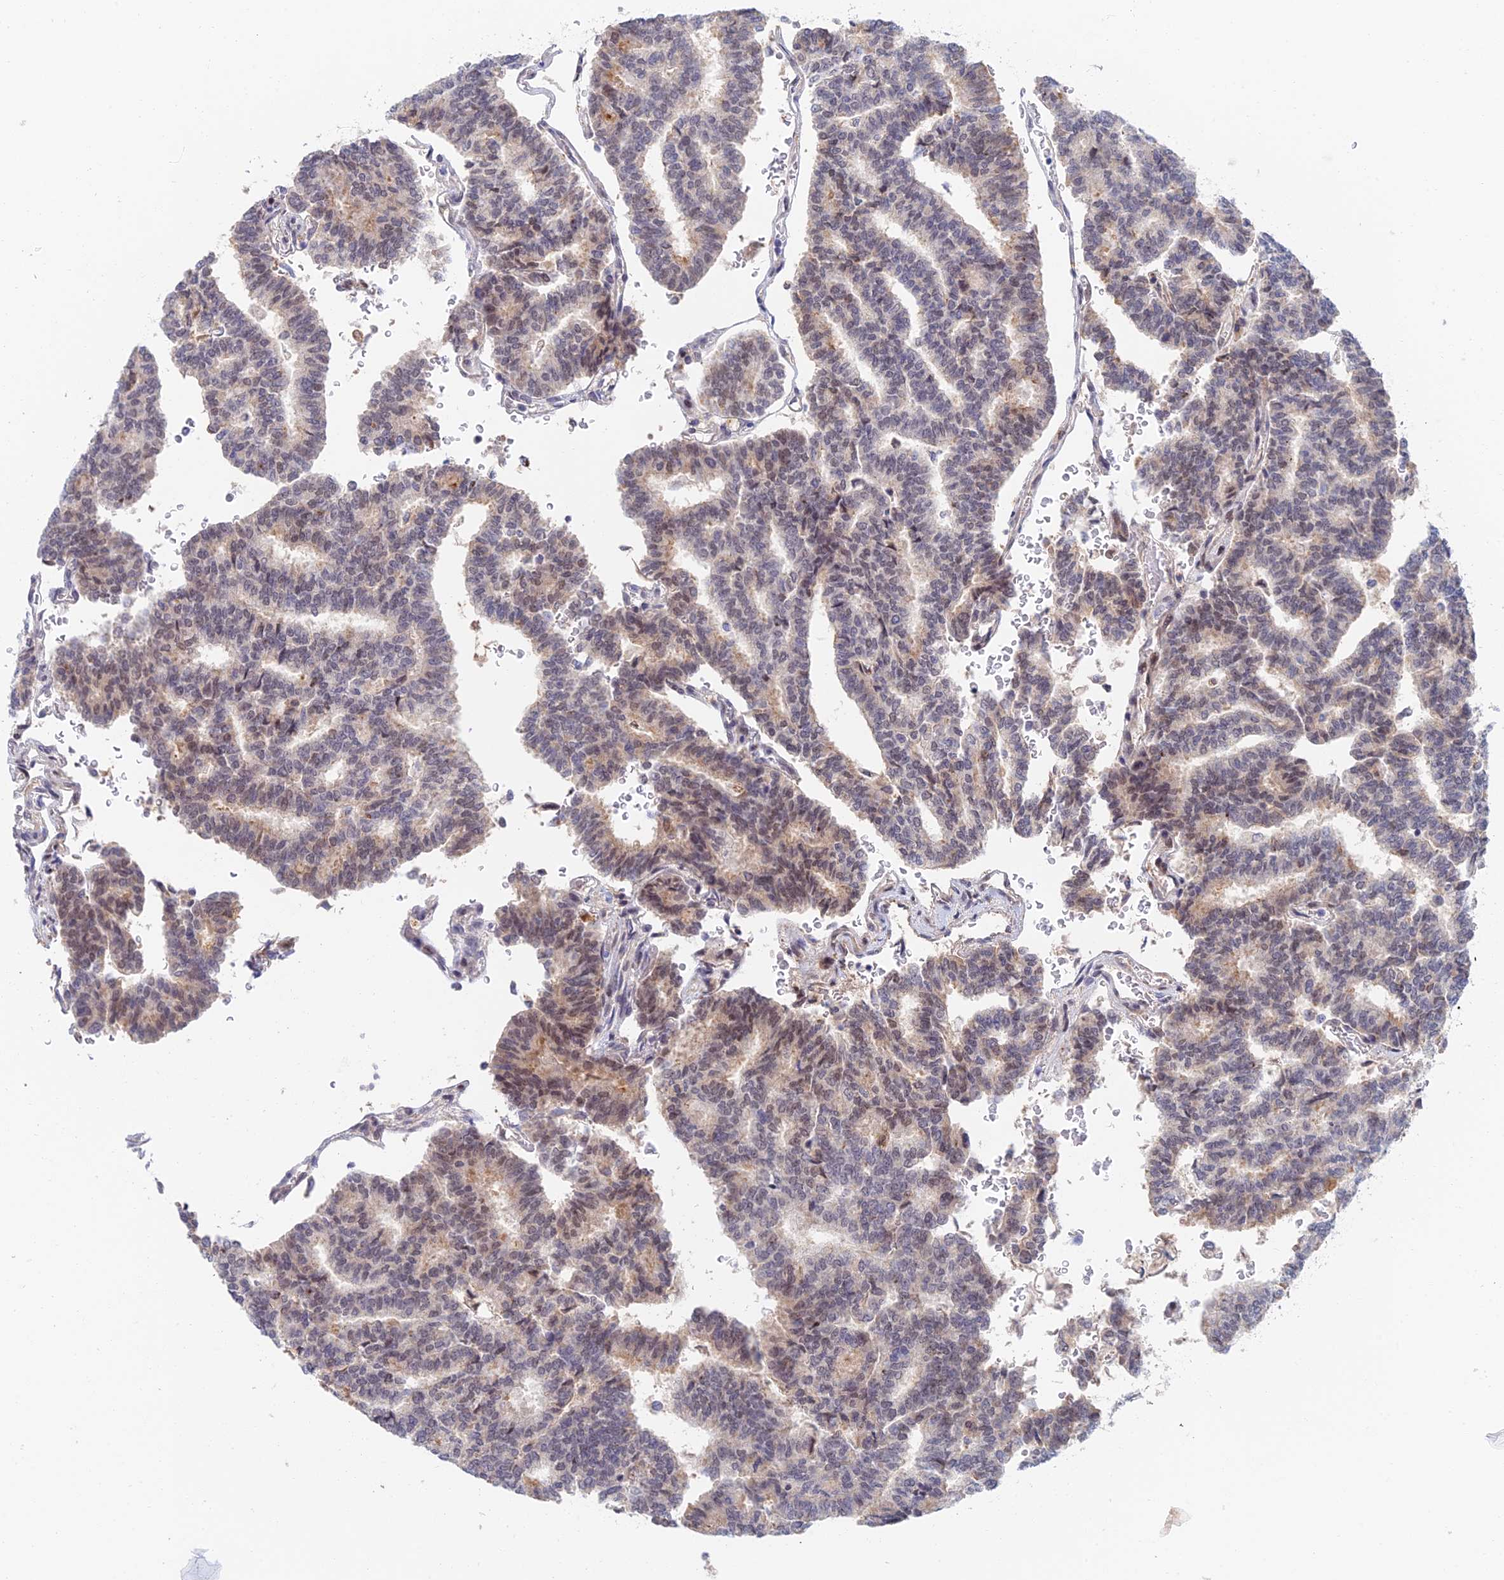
{"staining": {"intensity": "moderate", "quantity": "25%-75%", "location": "cytoplasmic/membranous,nuclear"}, "tissue": "thyroid cancer", "cell_type": "Tumor cells", "image_type": "cancer", "snomed": [{"axis": "morphology", "description": "Papillary adenocarcinoma, NOS"}, {"axis": "topography", "description": "Thyroid gland"}], "caption": "IHC (DAB (3,3'-diaminobenzidine)) staining of thyroid cancer exhibits moderate cytoplasmic/membranous and nuclear protein expression in about 25%-75% of tumor cells.", "gene": "ZUP1", "patient": {"sex": "female", "age": 35}}